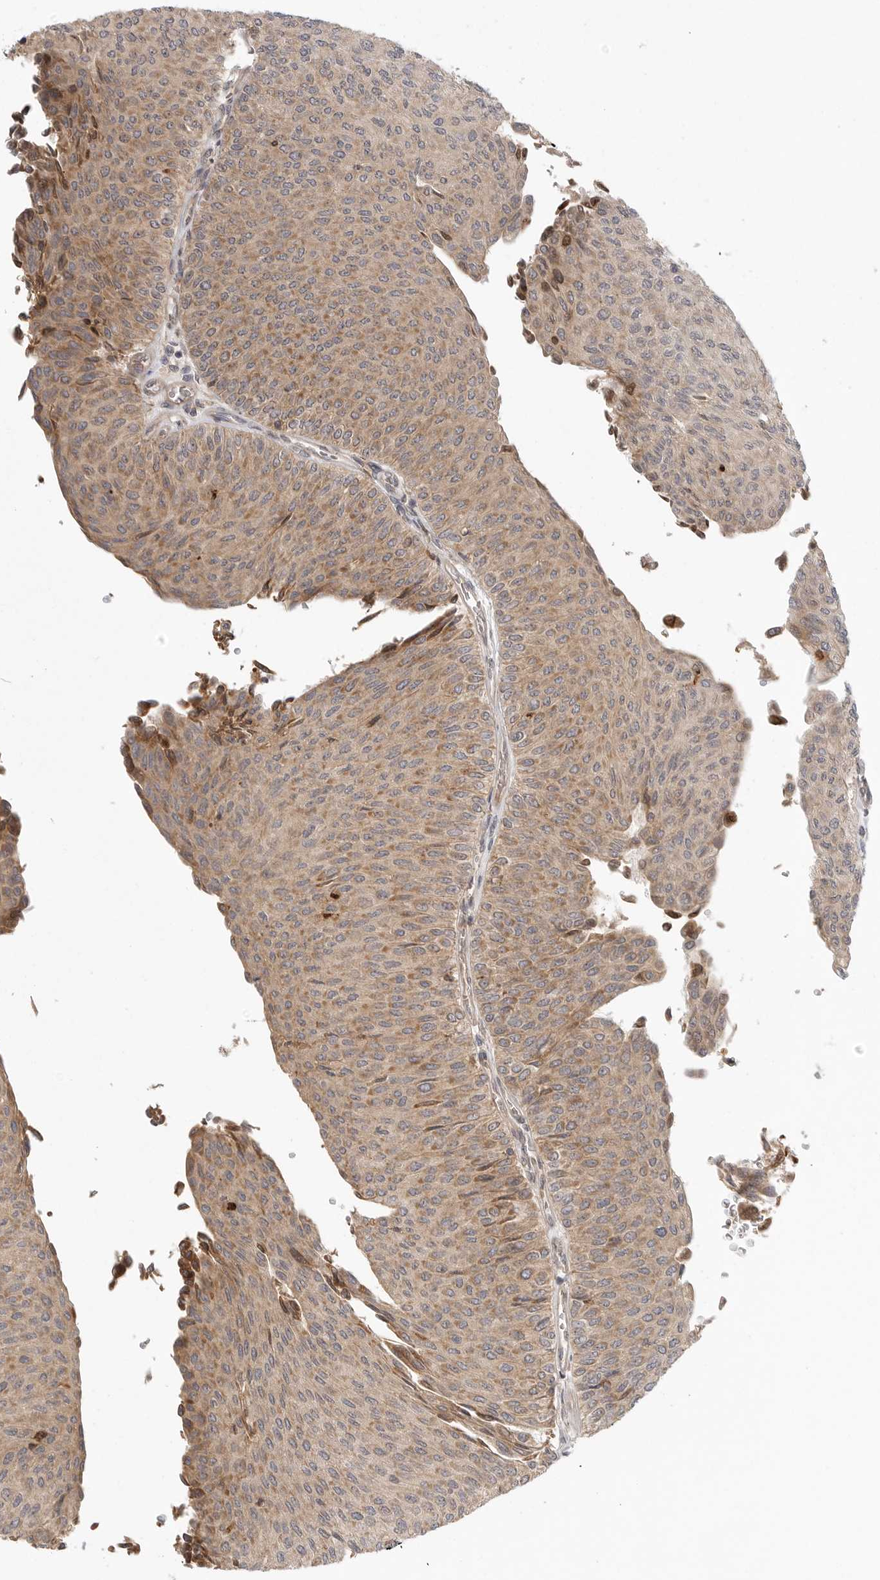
{"staining": {"intensity": "moderate", "quantity": ">75%", "location": "cytoplasmic/membranous"}, "tissue": "urothelial cancer", "cell_type": "Tumor cells", "image_type": "cancer", "snomed": [{"axis": "morphology", "description": "Urothelial carcinoma, Low grade"}, {"axis": "topography", "description": "Urinary bladder"}], "caption": "Immunohistochemistry micrograph of human urothelial cancer stained for a protein (brown), which exhibits medium levels of moderate cytoplasmic/membranous staining in about >75% of tumor cells.", "gene": "CCPG1", "patient": {"sex": "male", "age": 78}}